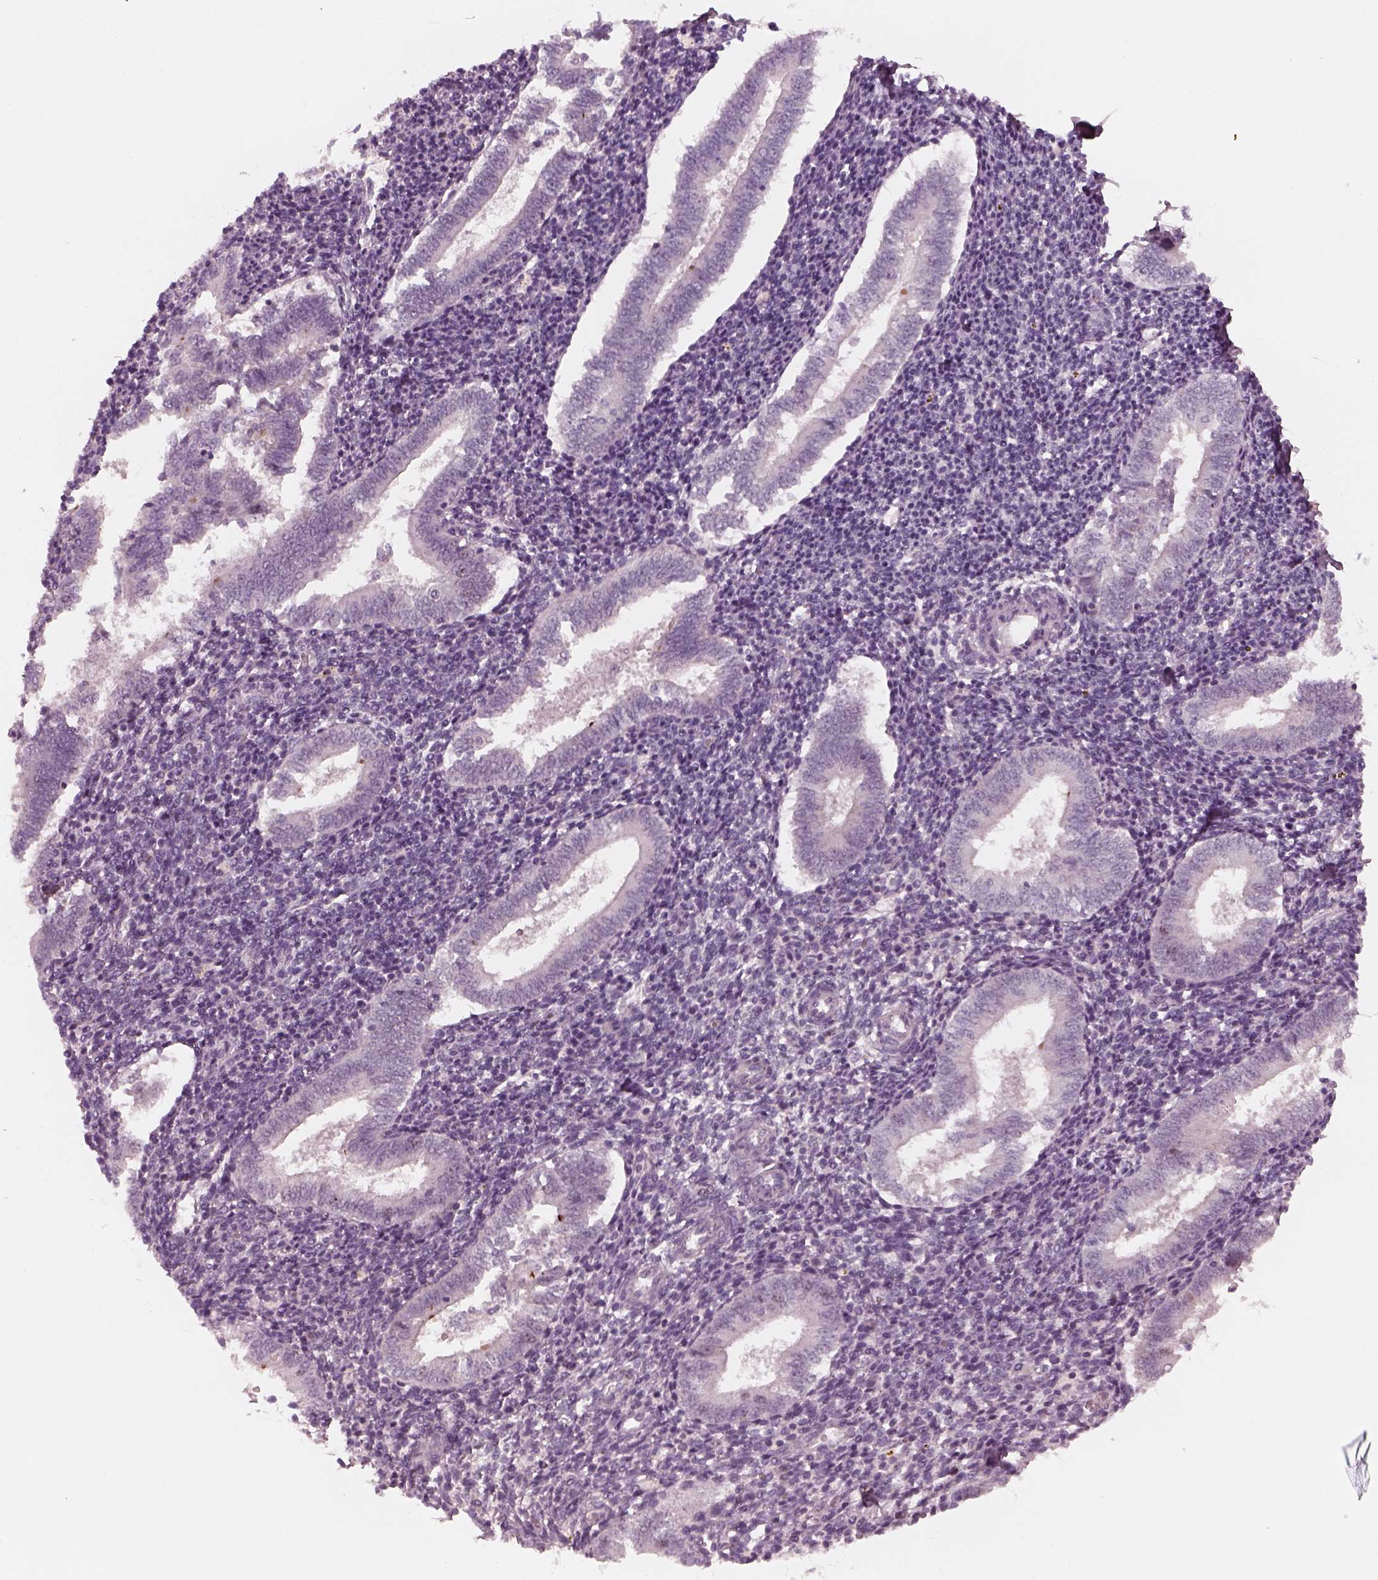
{"staining": {"intensity": "negative", "quantity": "none", "location": "none"}, "tissue": "endometrium", "cell_type": "Cells in endometrial stroma", "image_type": "normal", "snomed": [{"axis": "morphology", "description": "Normal tissue, NOS"}, {"axis": "topography", "description": "Endometrium"}], "caption": "Immunohistochemistry micrograph of unremarkable endometrium: endometrium stained with DAB (3,3'-diaminobenzidine) shows no significant protein staining in cells in endometrial stroma. (DAB (3,3'-diaminobenzidine) immunohistochemistry (IHC), high magnification).", "gene": "SAXO1", "patient": {"sex": "female", "age": 25}}